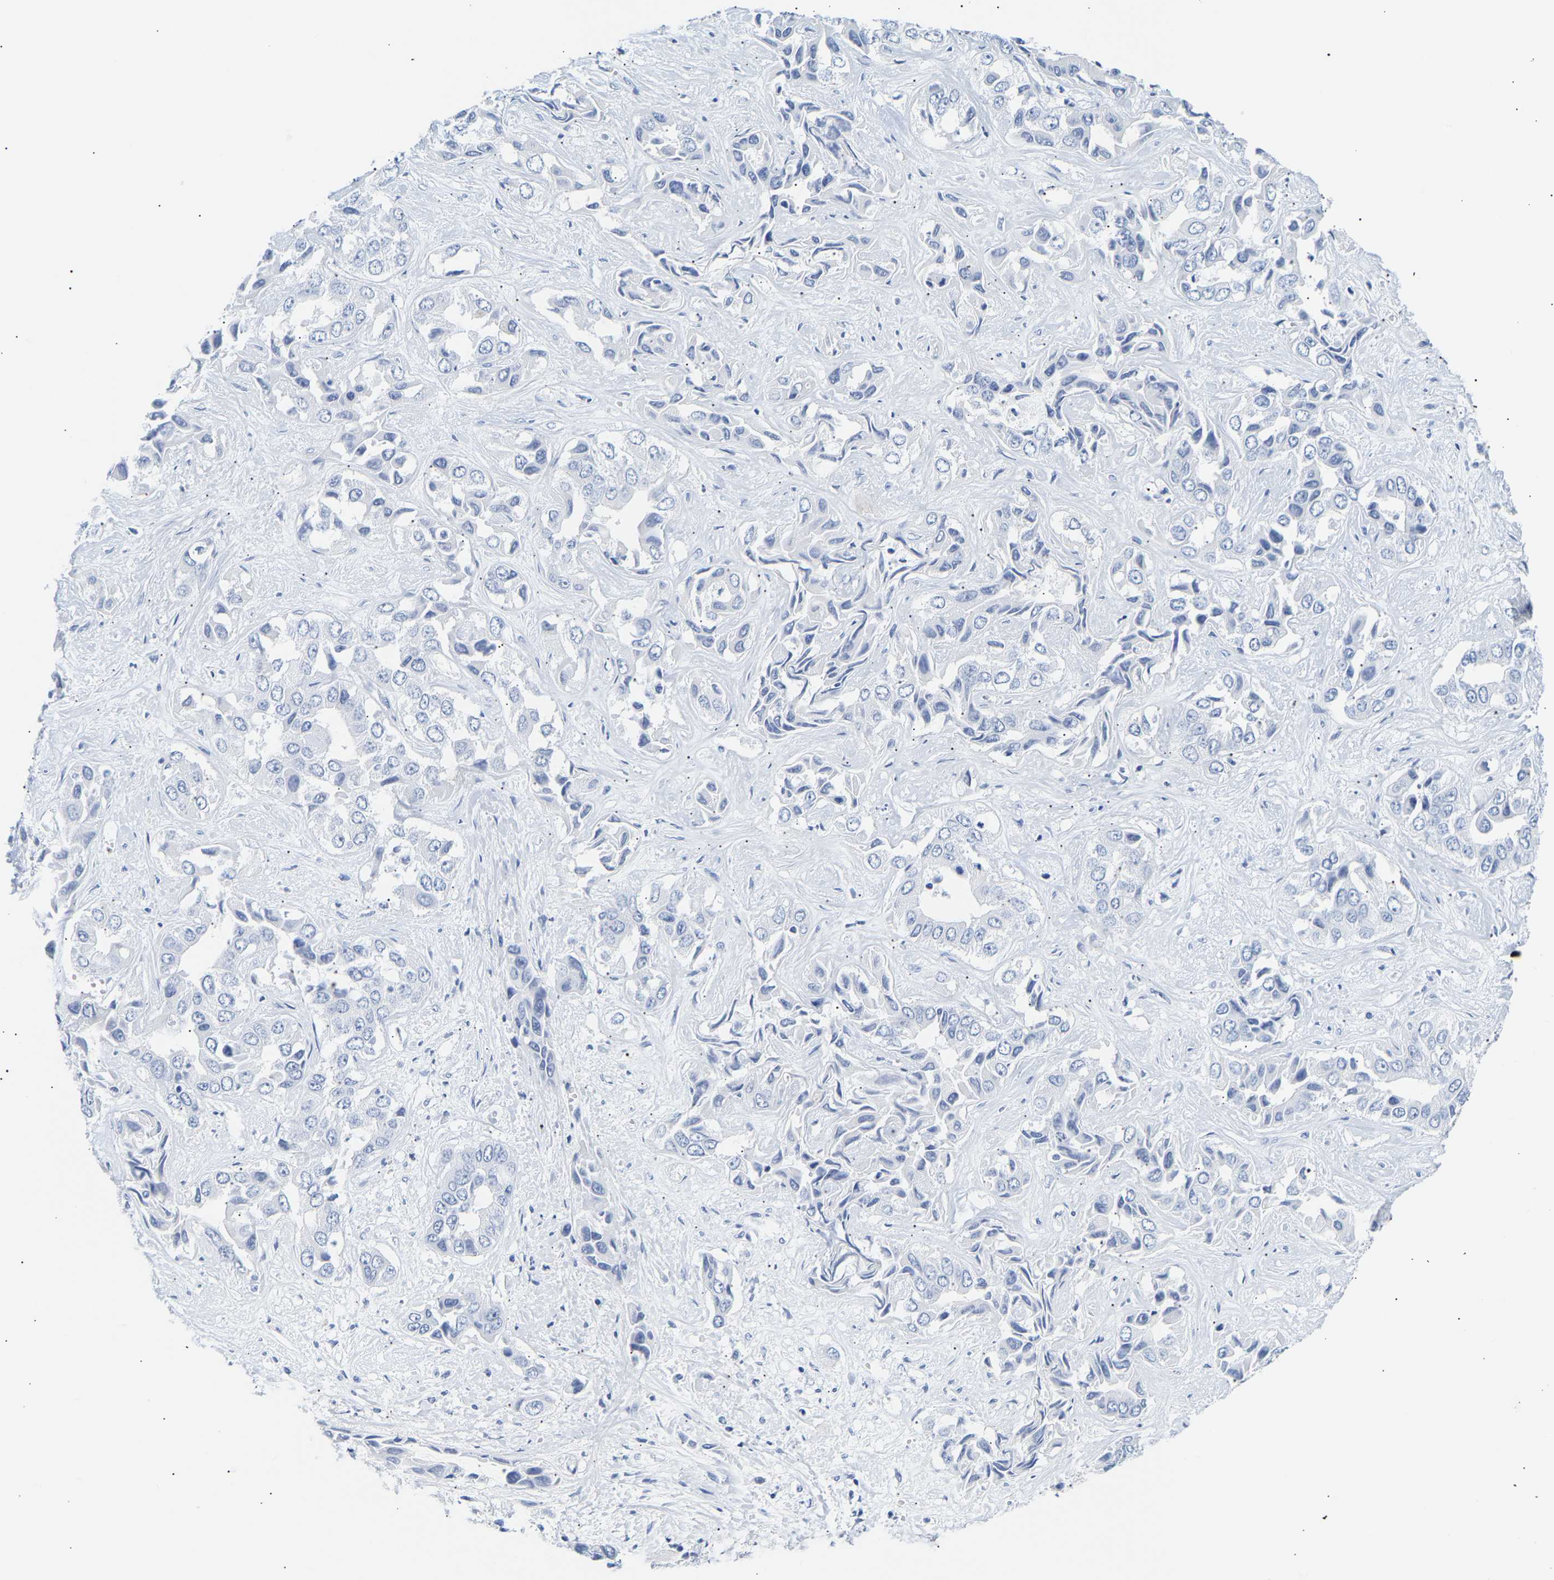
{"staining": {"intensity": "negative", "quantity": "none", "location": "none"}, "tissue": "liver cancer", "cell_type": "Tumor cells", "image_type": "cancer", "snomed": [{"axis": "morphology", "description": "Cholangiocarcinoma"}, {"axis": "topography", "description": "Liver"}], "caption": "Immunohistochemistry micrograph of human liver cancer stained for a protein (brown), which shows no expression in tumor cells. (Immunohistochemistry, brightfield microscopy, high magnification).", "gene": "SPINK2", "patient": {"sex": "female", "age": 52}}